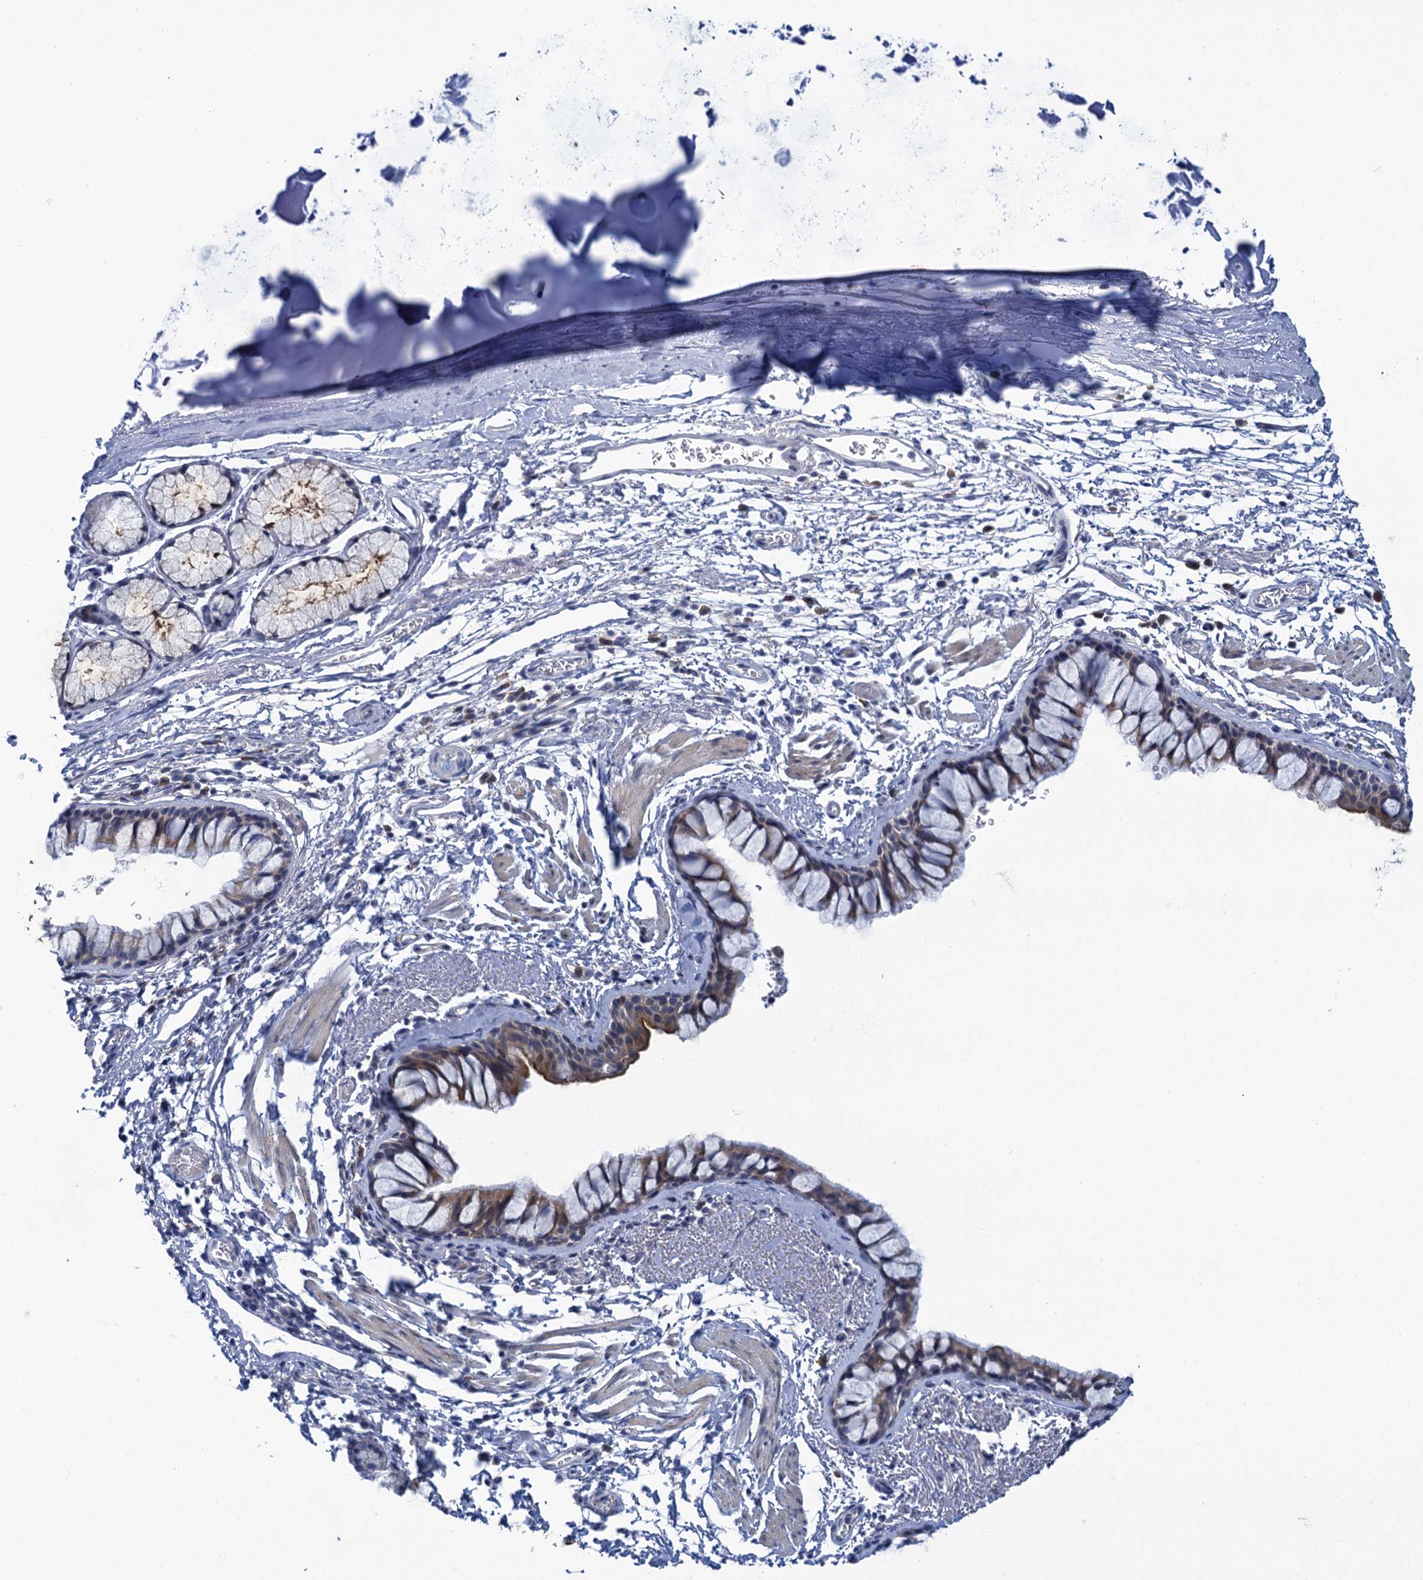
{"staining": {"intensity": "weak", "quantity": "25%-75%", "location": "cytoplasmic/membranous"}, "tissue": "bronchus", "cell_type": "Respiratory epithelial cells", "image_type": "normal", "snomed": [{"axis": "morphology", "description": "Normal tissue, NOS"}, {"axis": "topography", "description": "Bronchus"}], "caption": "Bronchus stained with DAB (3,3'-diaminobenzidine) immunohistochemistry (IHC) displays low levels of weak cytoplasmic/membranous expression in approximately 25%-75% of respiratory epithelial cells.", "gene": "SCEL", "patient": {"sex": "male", "age": 65}}